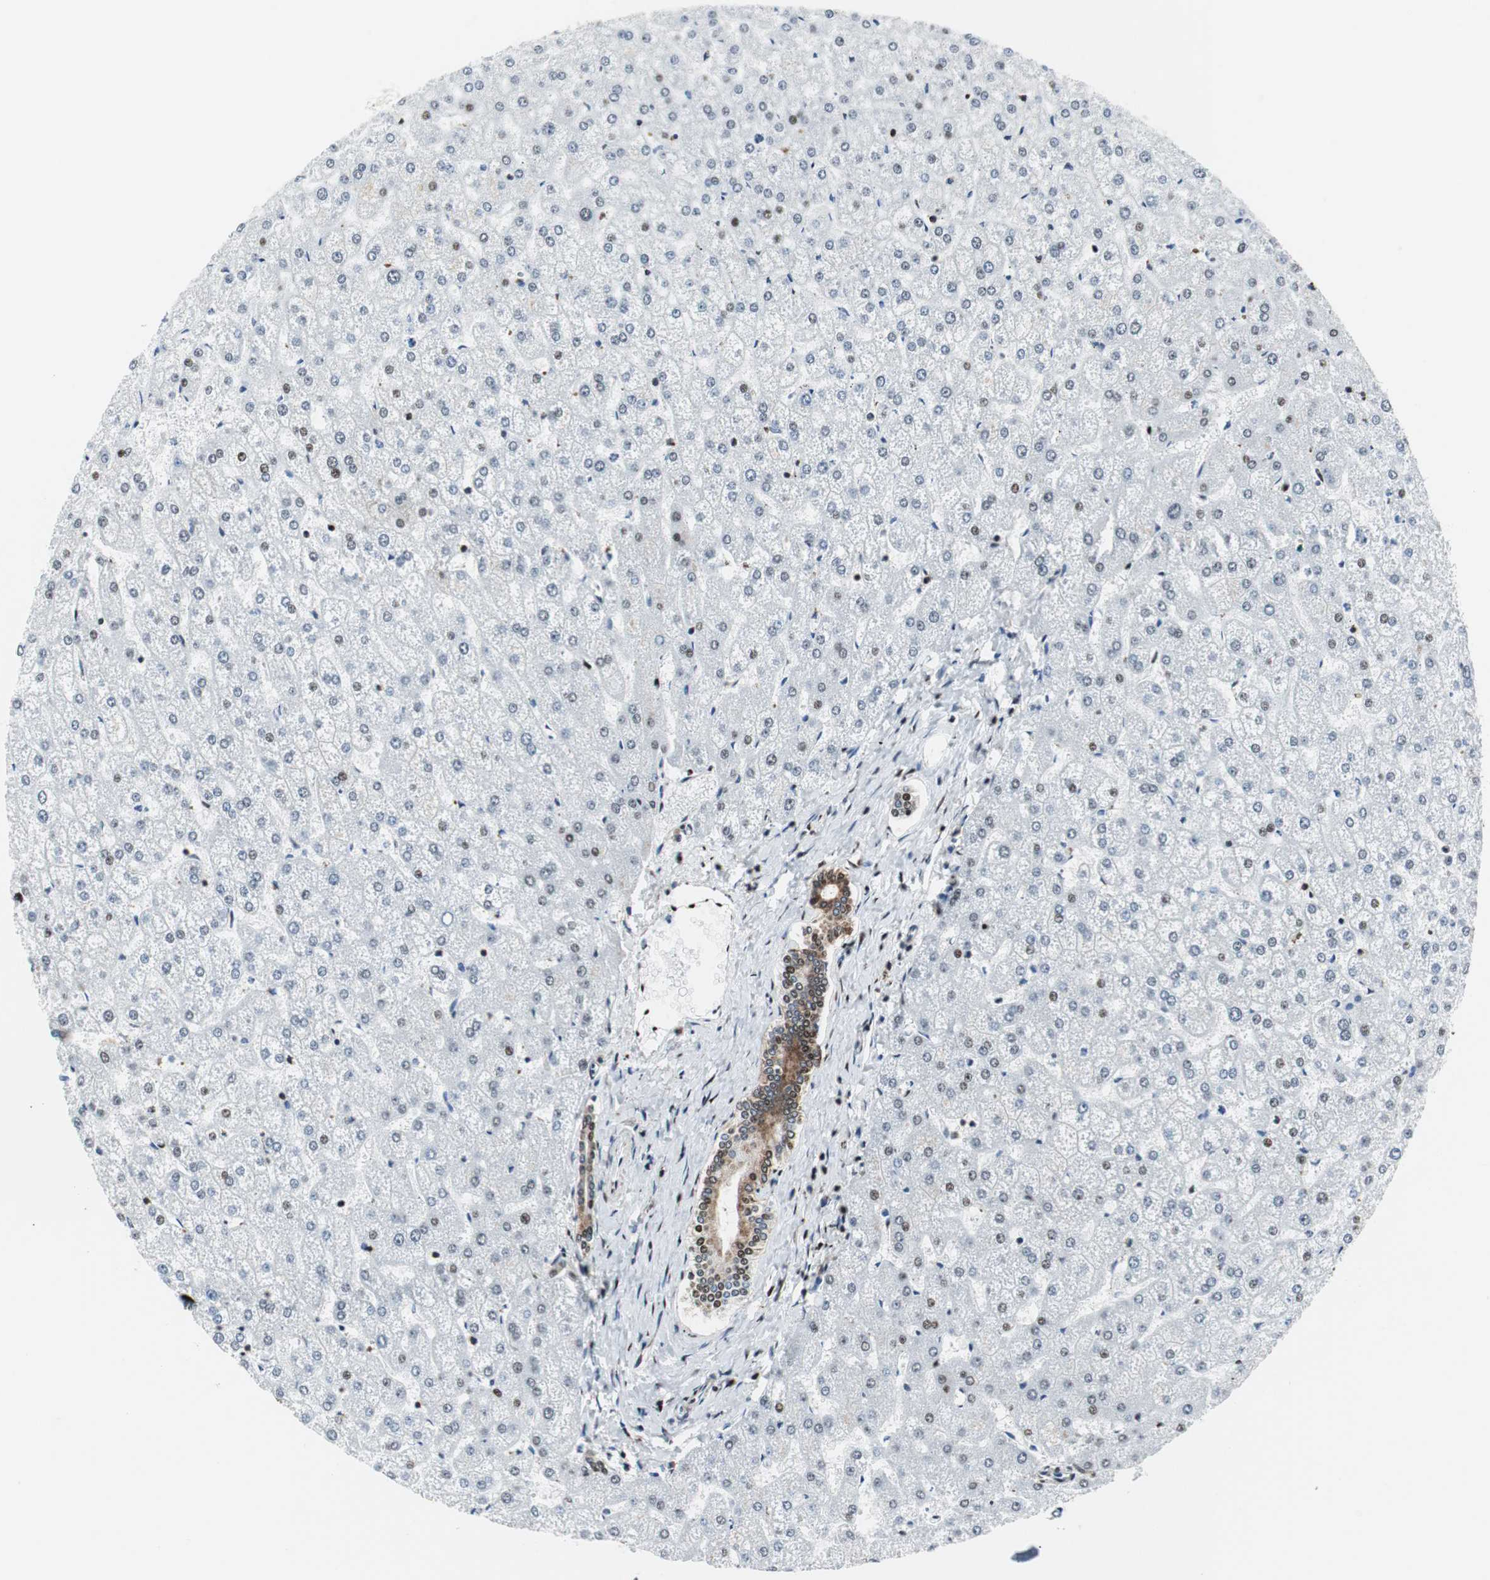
{"staining": {"intensity": "moderate", "quantity": ">75%", "location": "cytoplasmic/membranous,nuclear"}, "tissue": "liver", "cell_type": "Cholangiocytes", "image_type": "normal", "snomed": [{"axis": "morphology", "description": "Normal tissue, NOS"}, {"axis": "topography", "description": "Liver"}], "caption": "Immunohistochemistry photomicrograph of benign liver: liver stained using immunohistochemistry (IHC) demonstrates medium levels of moderate protein expression localized specifically in the cytoplasmic/membranous,nuclear of cholangiocytes, appearing as a cytoplasmic/membranous,nuclear brown color.", "gene": "NCL", "patient": {"sex": "female", "age": 32}}